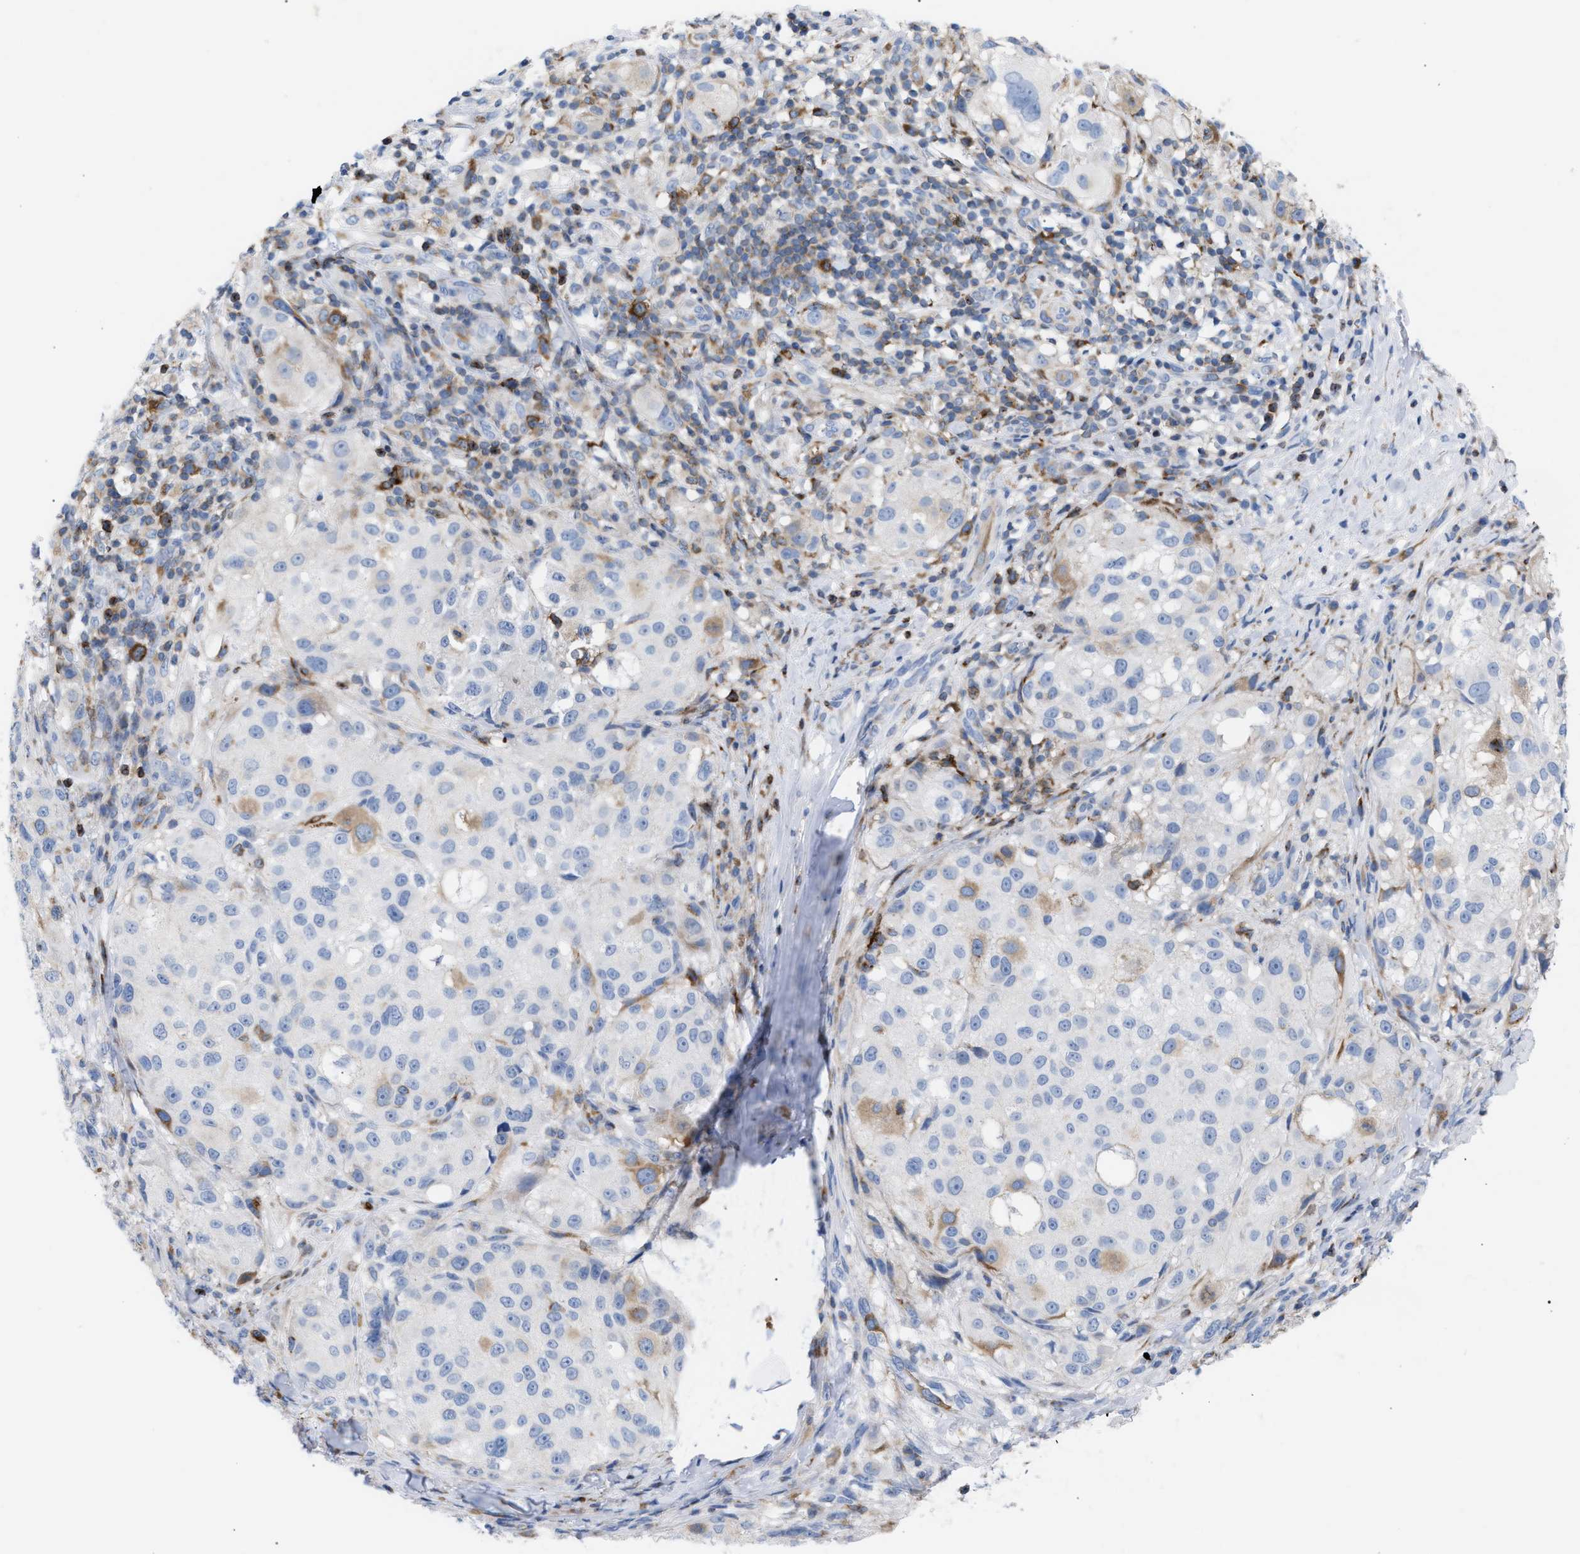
{"staining": {"intensity": "negative", "quantity": "none", "location": "none"}, "tissue": "melanoma", "cell_type": "Tumor cells", "image_type": "cancer", "snomed": [{"axis": "morphology", "description": "Necrosis, NOS"}, {"axis": "morphology", "description": "Malignant melanoma, NOS"}, {"axis": "topography", "description": "Skin"}], "caption": "An IHC micrograph of melanoma is shown. There is no staining in tumor cells of melanoma.", "gene": "TACC3", "patient": {"sex": "female", "age": 87}}